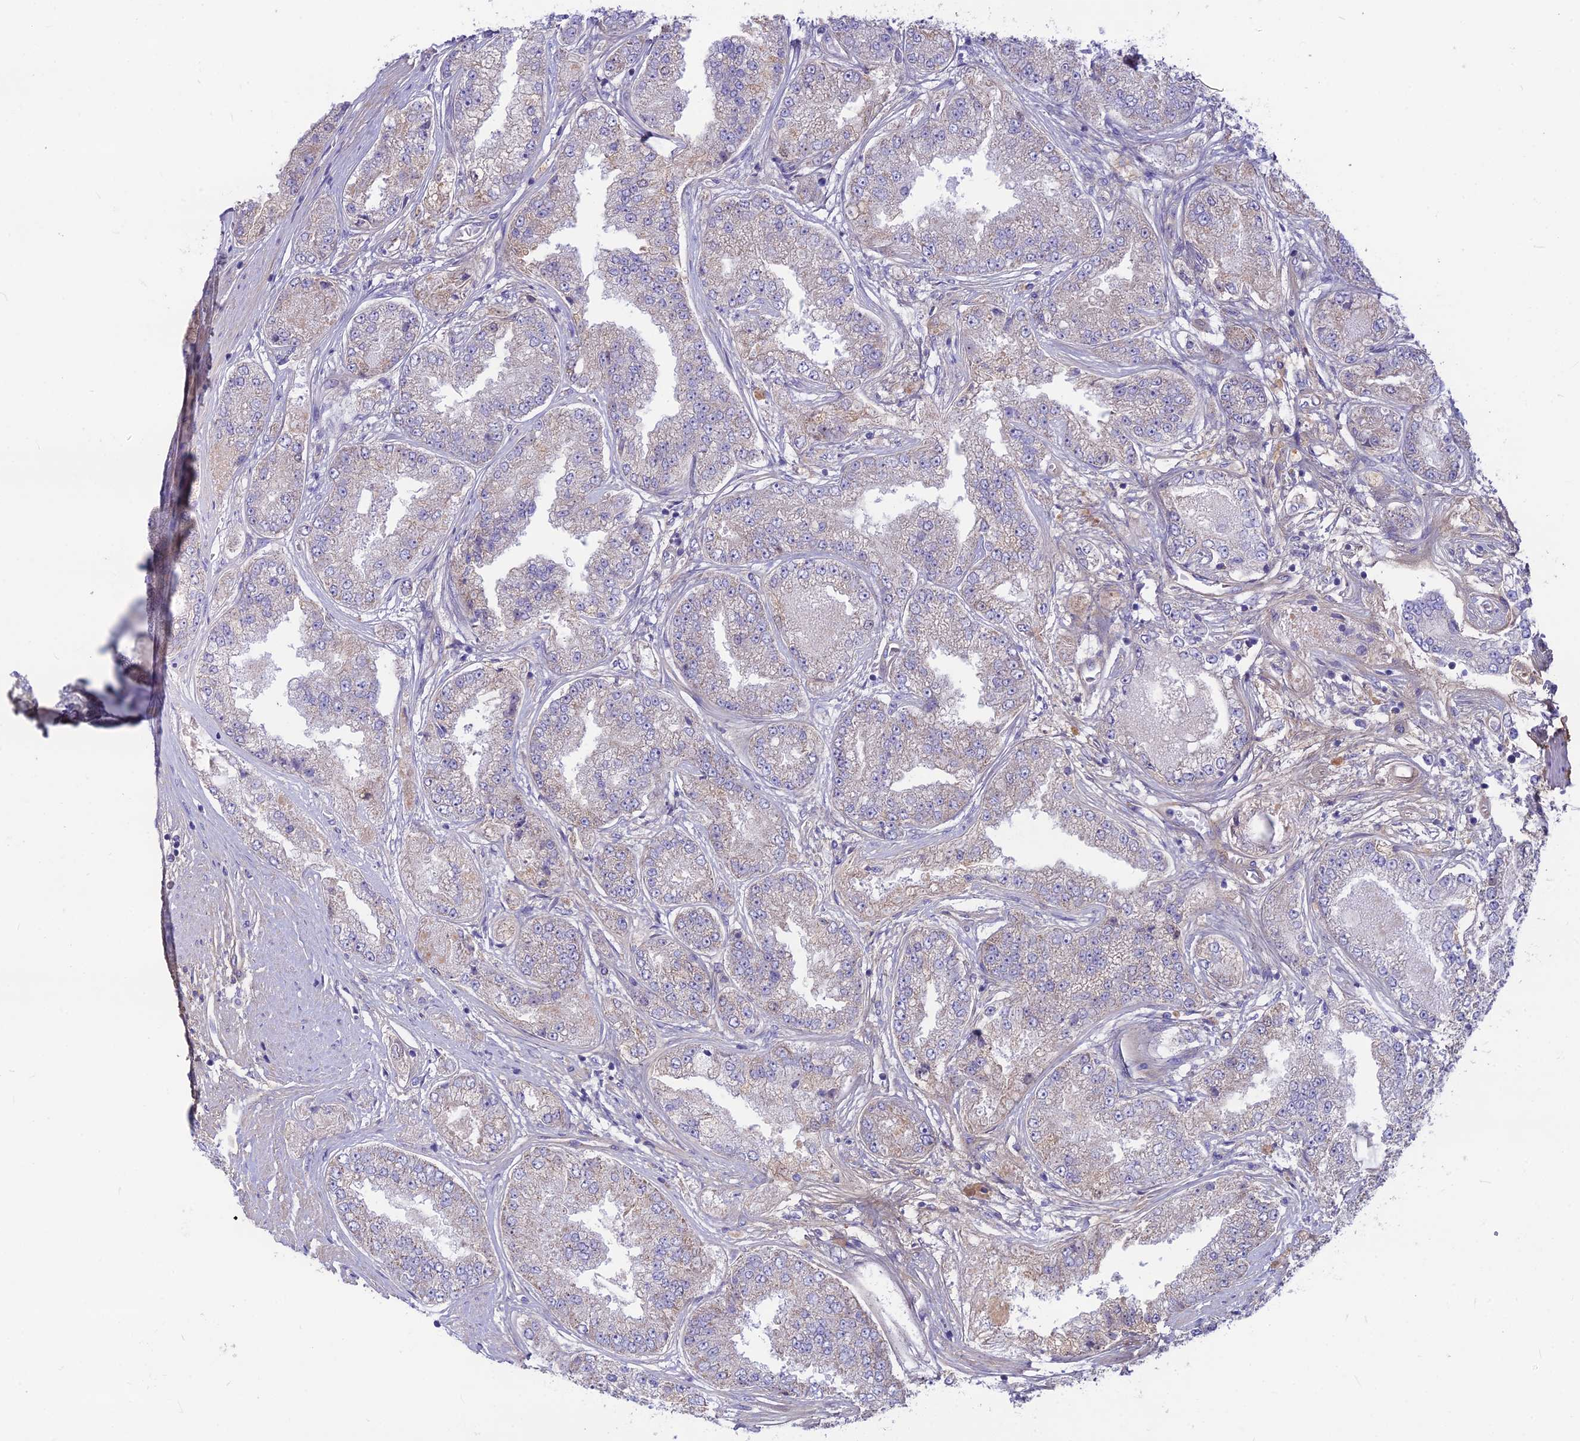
{"staining": {"intensity": "moderate", "quantity": "<25%", "location": "cytoplasmic/membranous"}, "tissue": "prostate cancer", "cell_type": "Tumor cells", "image_type": "cancer", "snomed": [{"axis": "morphology", "description": "Adenocarcinoma, High grade"}, {"axis": "topography", "description": "Prostate"}], "caption": "Immunohistochemical staining of human prostate adenocarcinoma (high-grade) demonstrates low levels of moderate cytoplasmic/membranous protein staining in about <25% of tumor cells.", "gene": "PLAC9", "patient": {"sex": "male", "age": 71}}